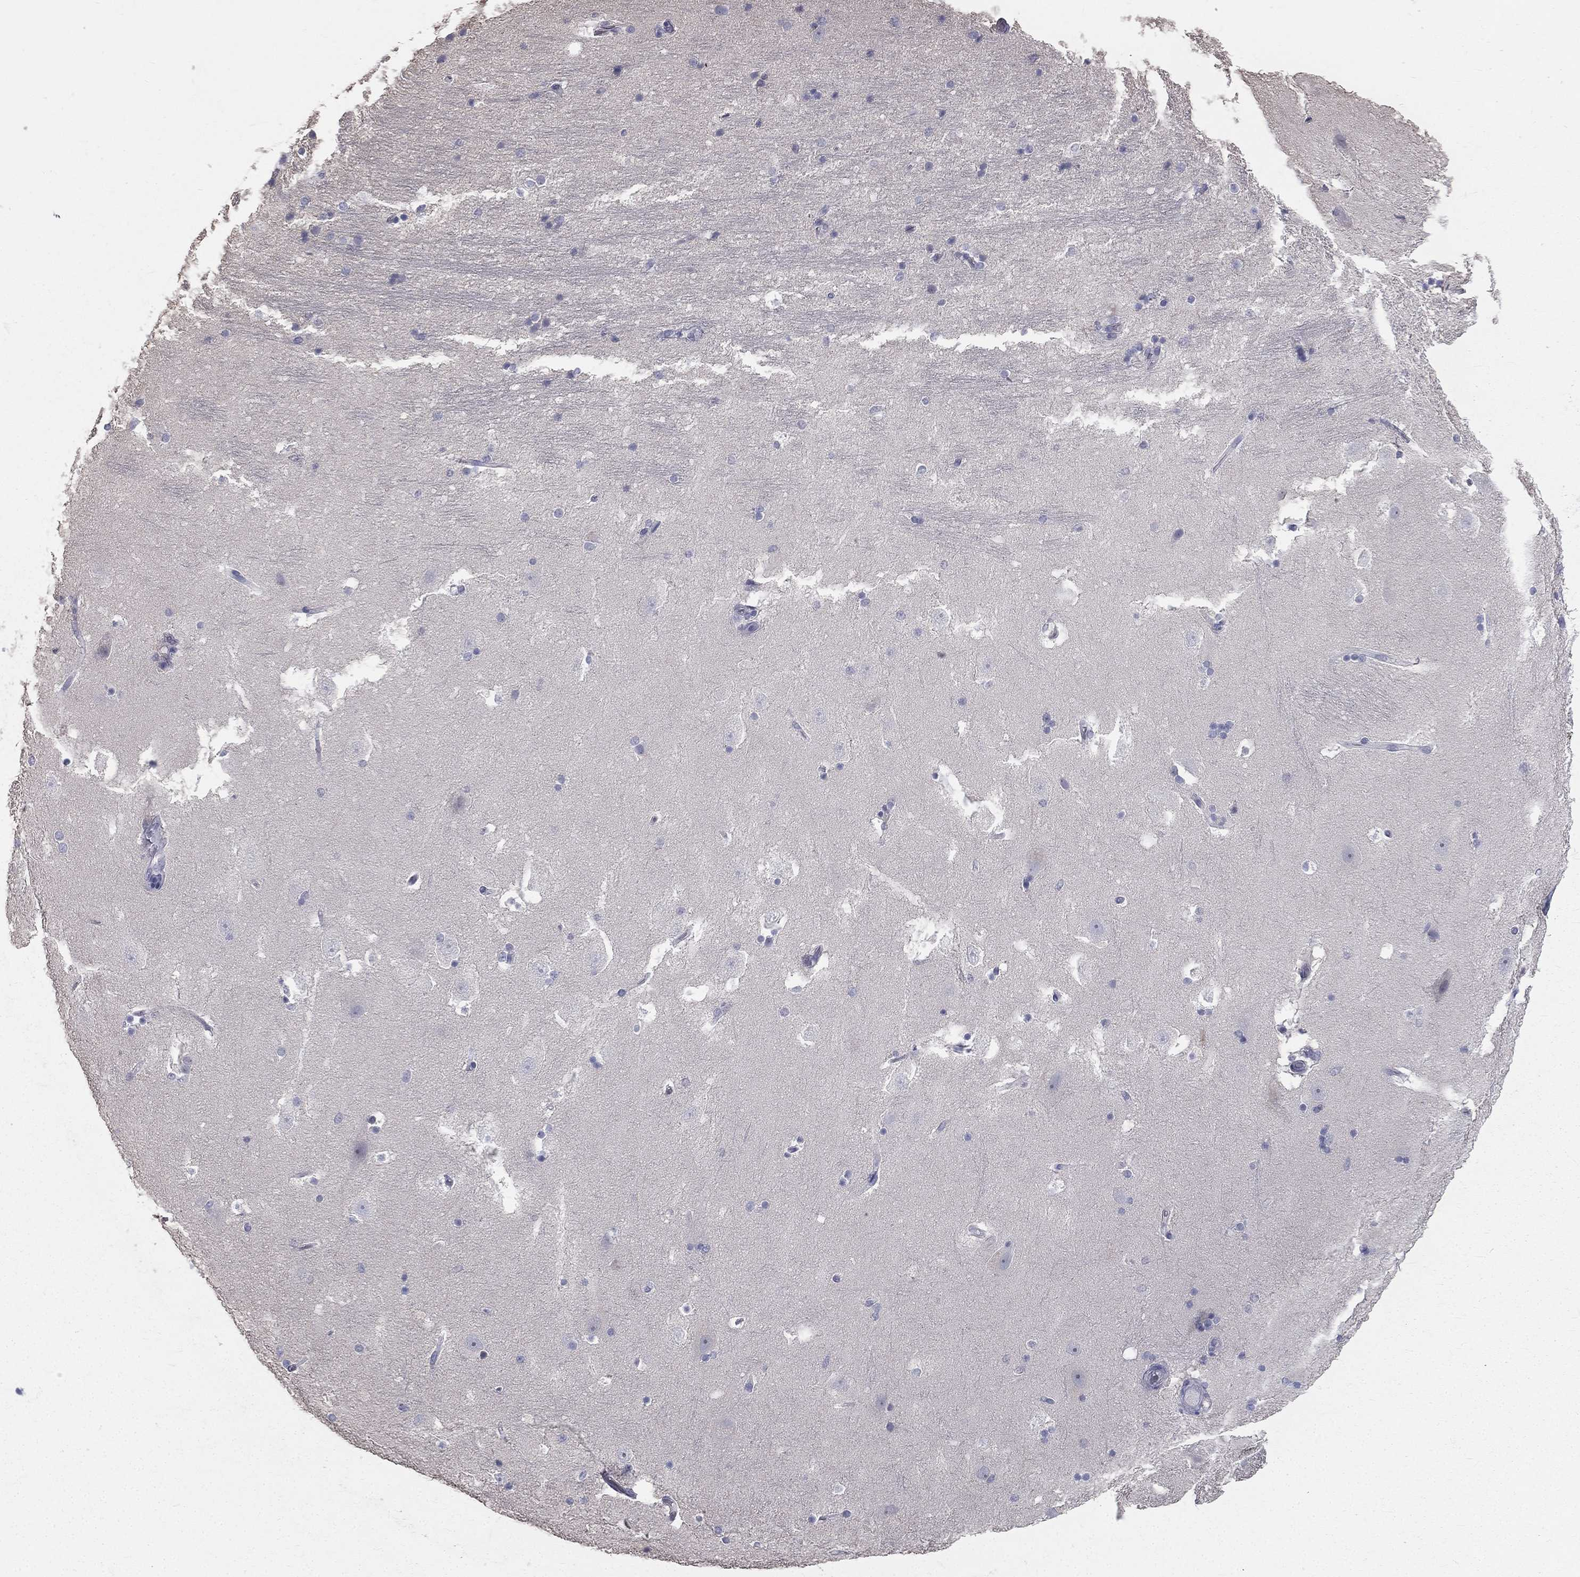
{"staining": {"intensity": "negative", "quantity": "none", "location": "none"}, "tissue": "hippocampus", "cell_type": "Glial cells", "image_type": "normal", "snomed": [{"axis": "morphology", "description": "Normal tissue, NOS"}, {"axis": "topography", "description": "Hippocampus"}], "caption": "Immunohistochemistry (IHC) image of unremarkable human hippocampus stained for a protein (brown), which shows no expression in glial cells. The staining is performed using DAB (3,3'-diaminobenzidine) brown chromogen with nuclei counter-stained in using hematoxylin.", "gene": "MUC13", "patient": {"sex": "male", "age": 51}}